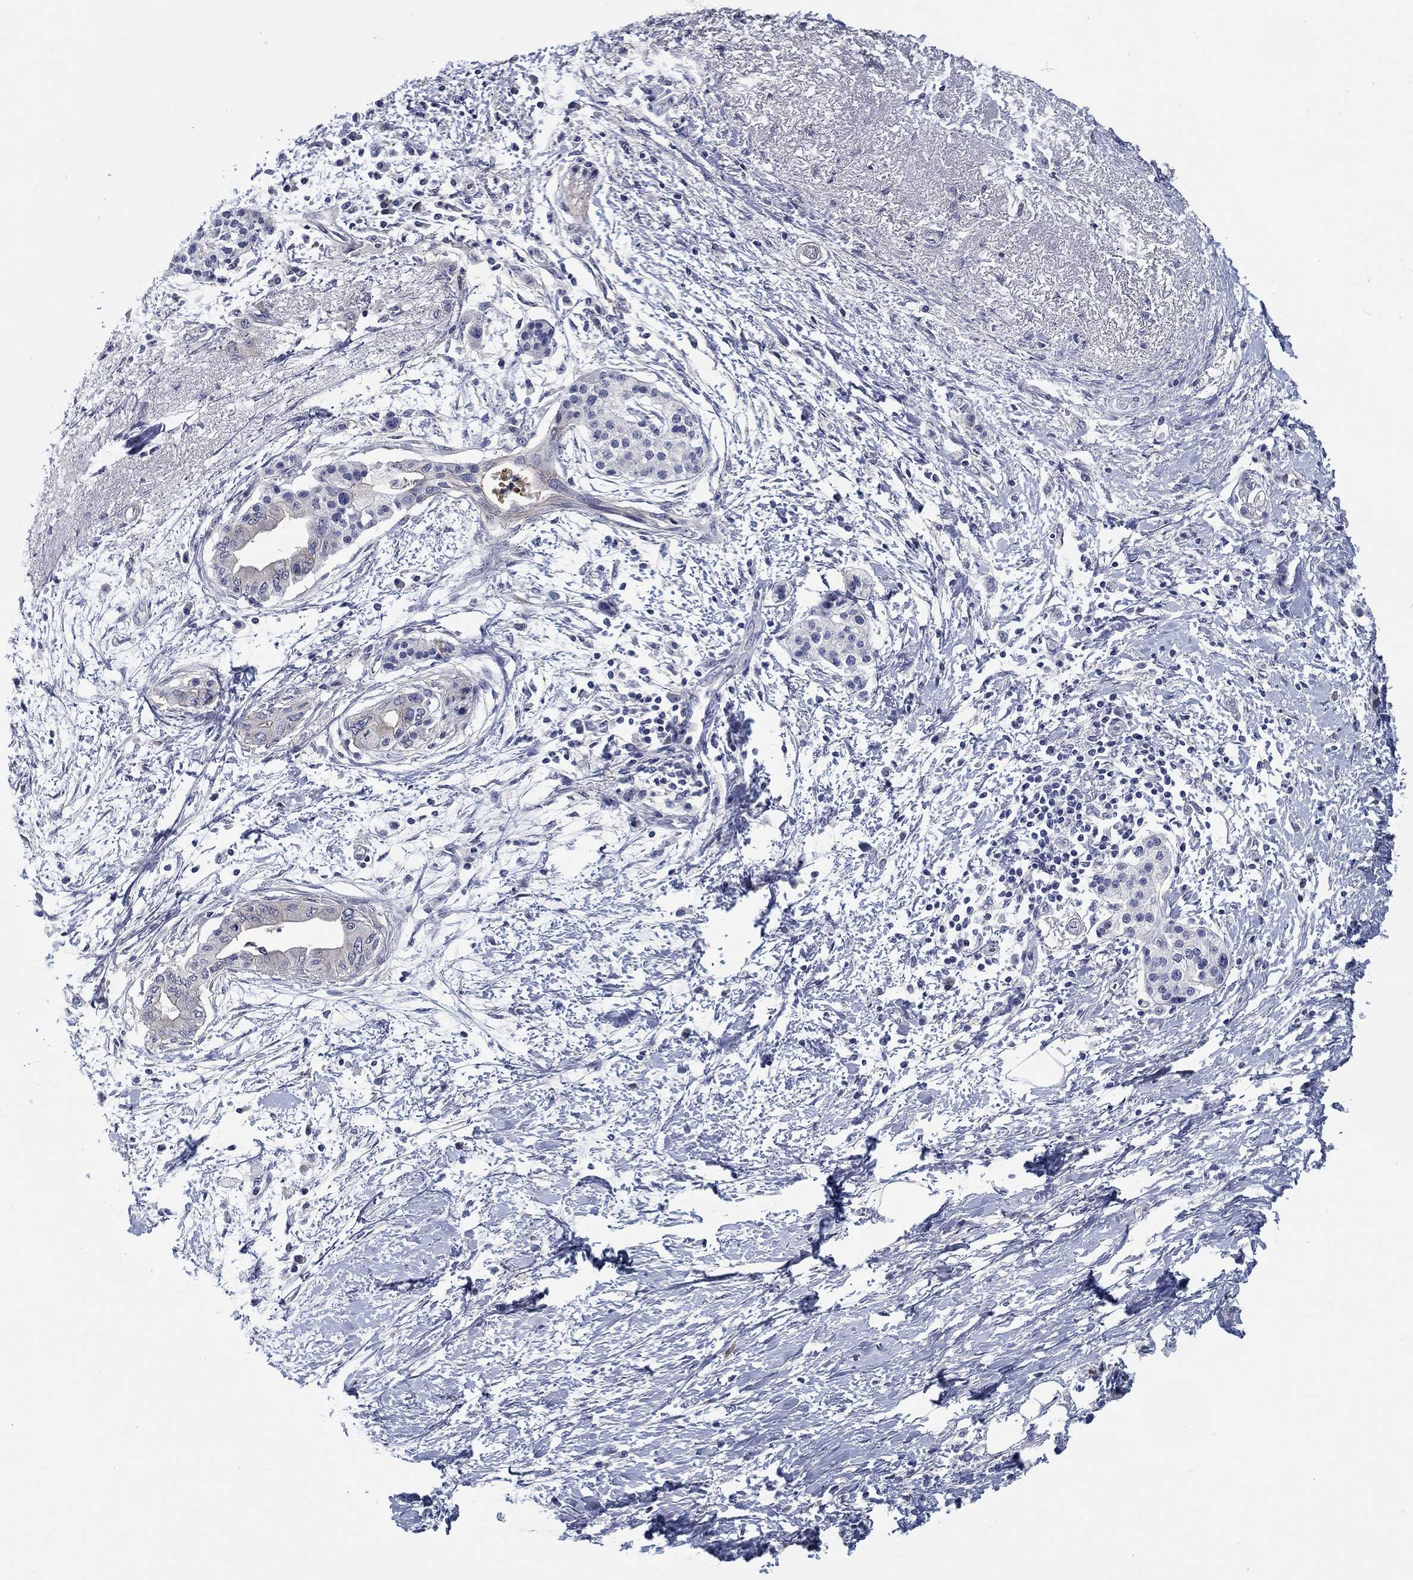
{"staining": {"intensity": "negative", "quantity": "none", "location": "none"}, "tissue": "pancreatic cancer", "cell_type": "Tumor cells", "image_type": "cancer", "snomed": [{"axis": "morphology", "description": "Normal tissue, NOS"}, {"axis": "morphology", "description": "Adenocarcinoma, NOS"}, {"axis": "topography", "description": "Pancreas"}, {"axis": "topography", "description": "Duodenum"}], "caption": "Pancreatic adenocarcinoma was stained to show a protein in brown. There is no significant expression in tumor cells. (Stains: DAB immunohistochemistry with hematoxylin counter stain, Microscopy: brightfield microscopy at high magnification).", "gene": "MYBPC1", "patient": {"sex": "female", "age": 60}}